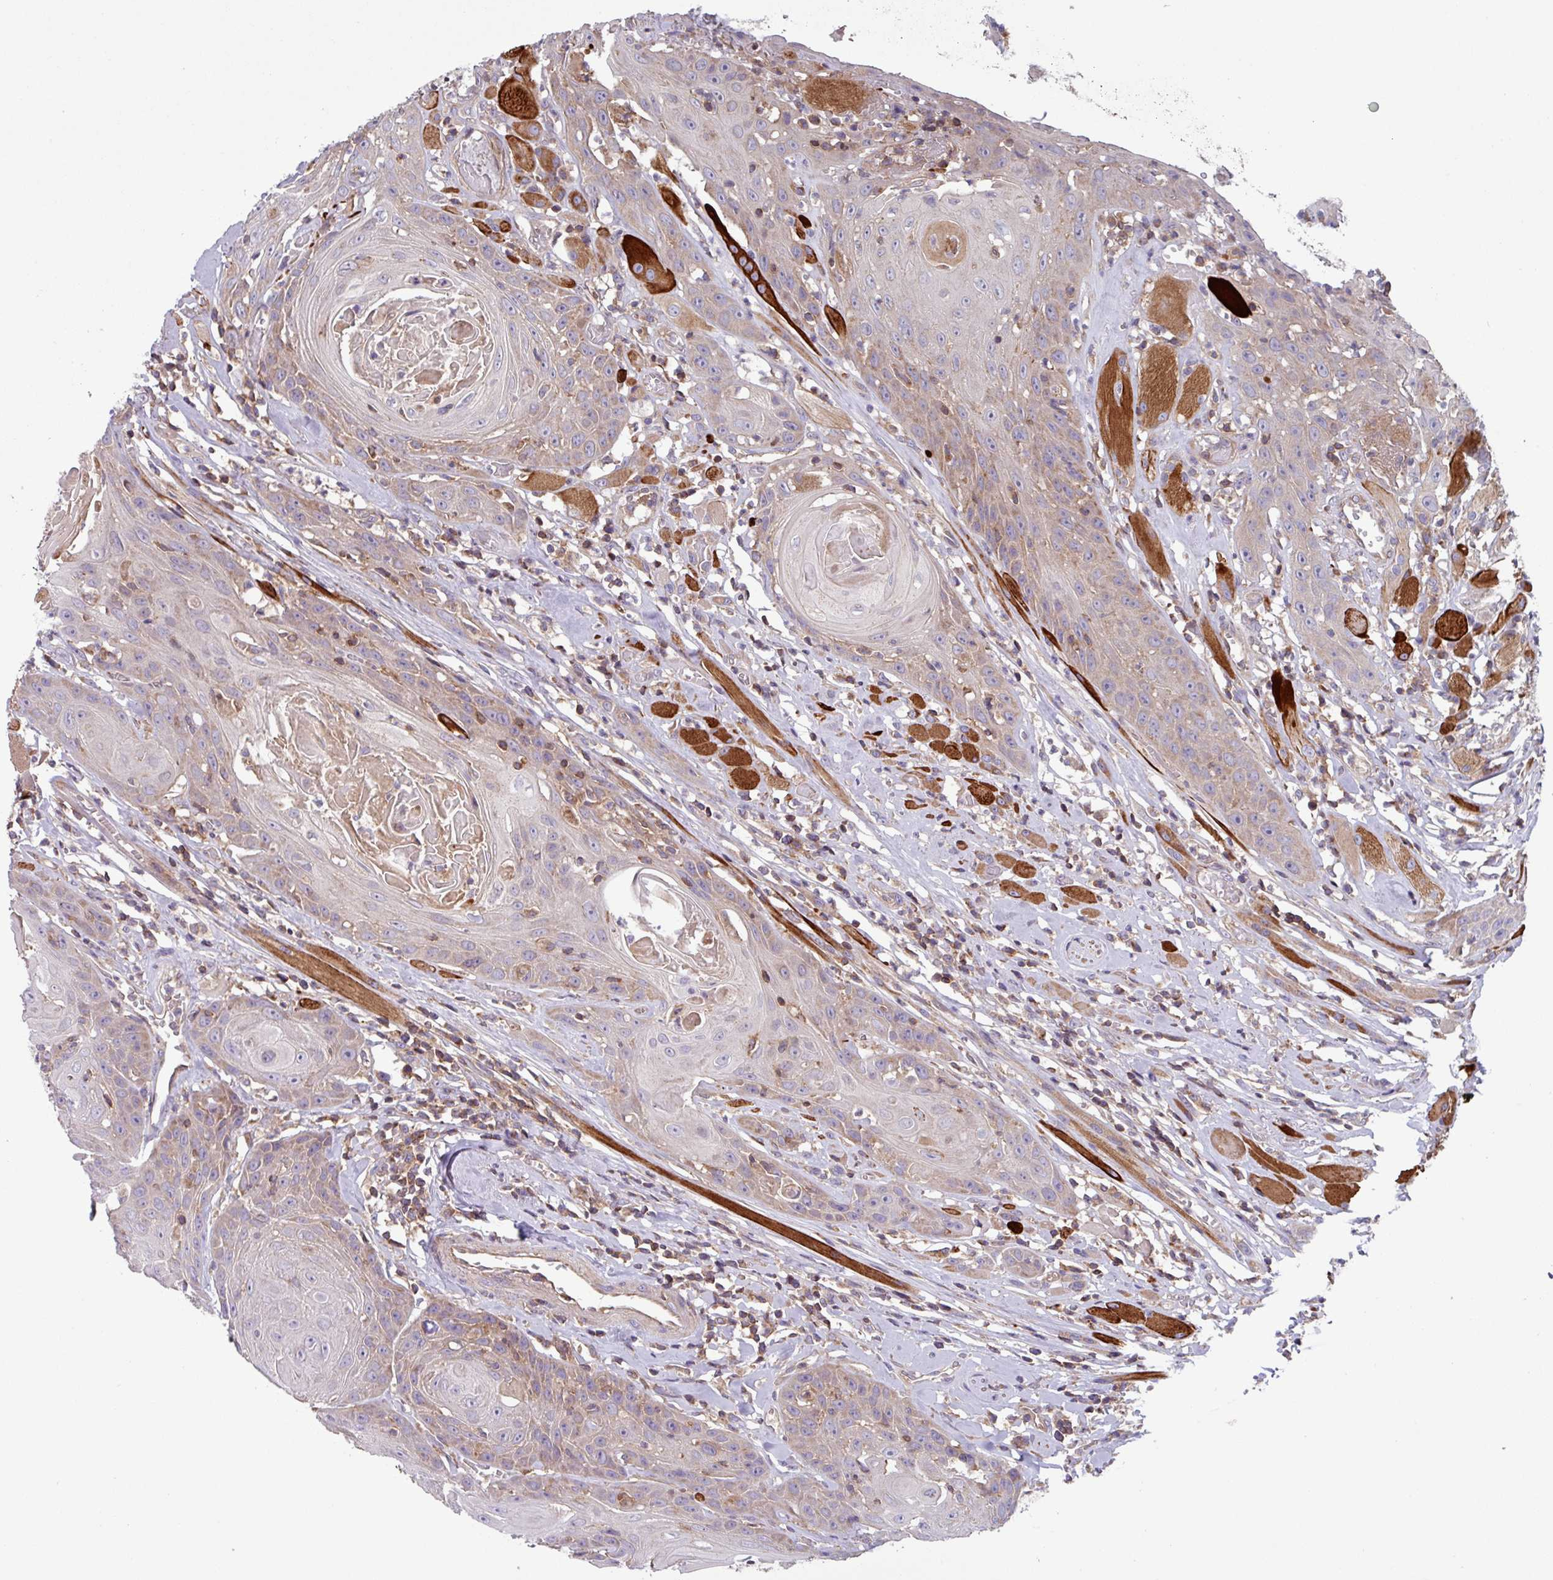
{"staining": {"intensity": "weak", "quantity": "25%-75%", "location": "cytoplasmic/membranous"}, "tissue": "head and neck cancer", "cell_type": "Tumor cells", "image_type": "cancer", "snomed": [{"axis": "morphology", "description": "Squamous cell carcinoma, NOS"}, {"axis": "topography", "description": "Head-Neck"}], "caption": "High-magnification brightfield microscopy of squamous cell carcinoma (head and neck) stained with DAB (3,3'-diaminobenzidine) (brown) and counterstained with hematoxylin (blue). tumor cells exhibit weak cytoplasmic/membranous expression is identified in approximately25%-75% of cells.", "gene": "PLEKHD1", "patient": {"sex": "female", "age": 59}}